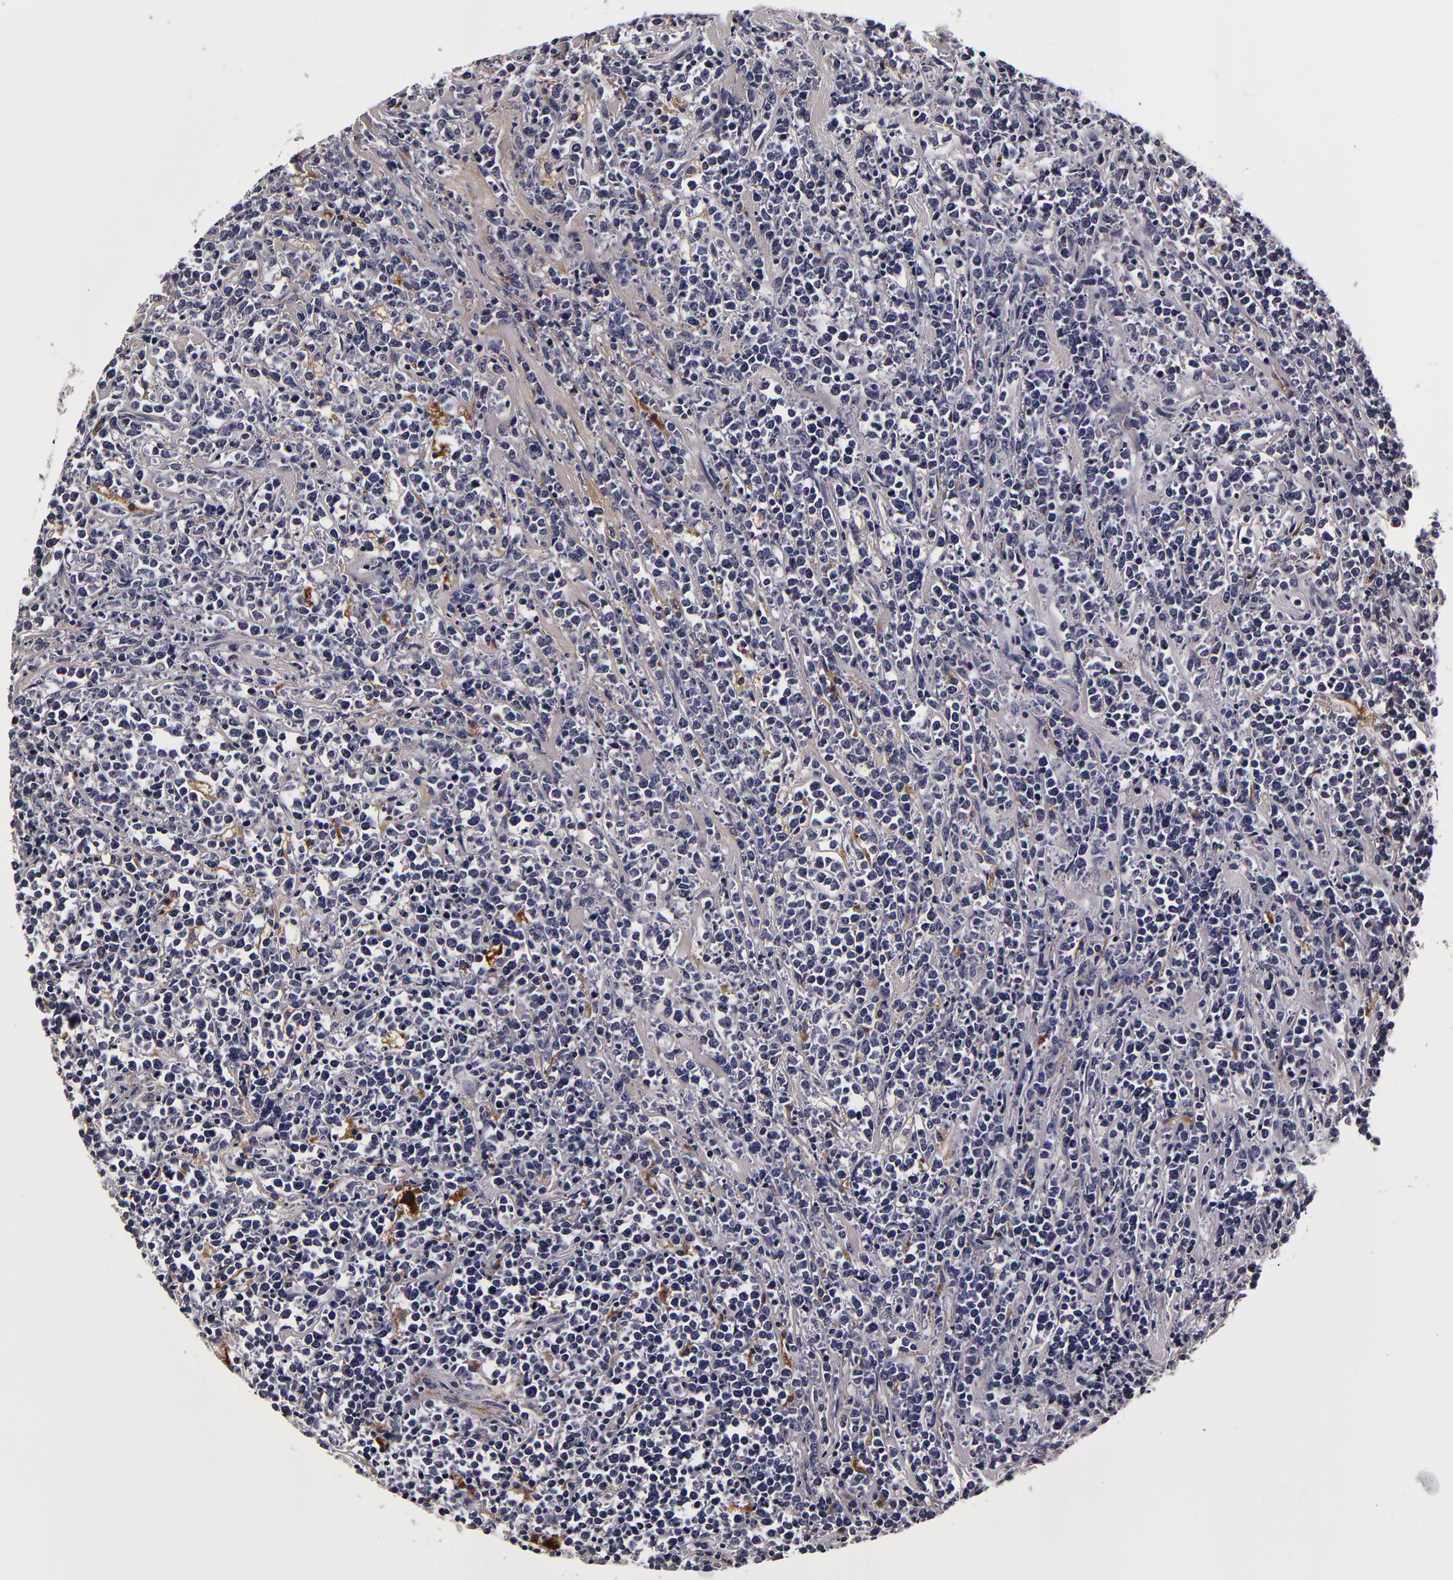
{"staining": {"intensity": "negative", "quantity": "none", "location": "none"}, "tissue": "lymphoma", "cell_type": "Tumor cells", "image_type": "cancer", "snomed": [{"axis": "morphology", "description": "Malignant lymphoma, non-Hodgkin's type, High grade"}, {"axis": "topography", "description": "Small intestine"}, {"axis": "topography", "description": "Colon"}], "caption": "Immunohistochemistry (IHC) photomicrograph of neoplastic tissue: lymphoma stained with DAB (3,3'-diaminobenzidine) displays no significant protein staining in tumor cells.", "gene": "LGALS3BP", "patient": {"sex": "male", "age": 8}}